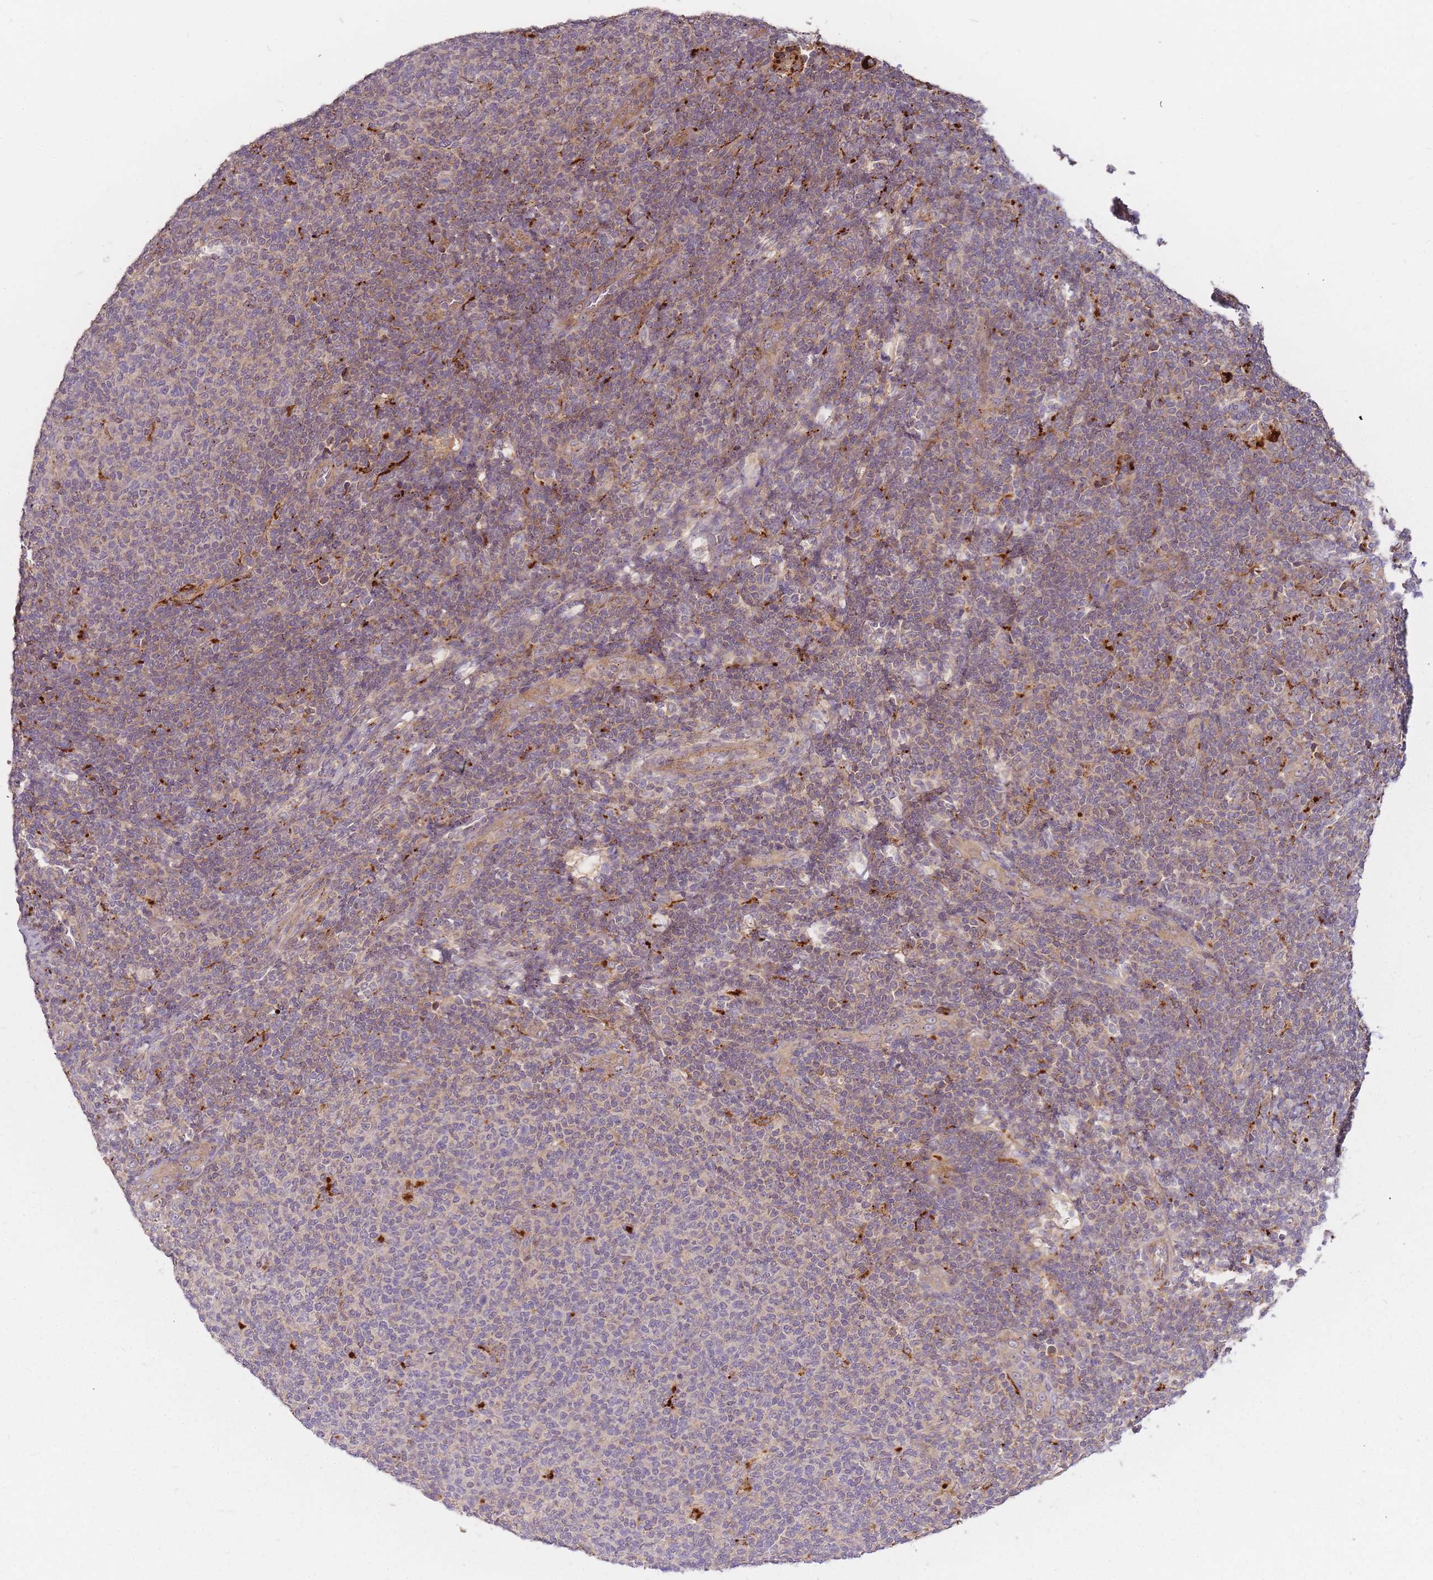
{"staining": {"intensity": "weak", "quantity": ">75%", "location": "cytoplasmic/membranous"}, "tissue": "lymphoma", "cell_type": "Tumor cells", "image_type": "cancer", "snomed": [{"axis": "morphology", "description": "Malignant lymphoma, non-Hodgkin's type, Low grade"}, {"axis": "topography", "description": "Lymph node"}], "caption": "IHC (DAB) staining of lymphoma reveals weak cytoplasmic/membranous protein positivity in about >75% of tumor cells.", "gene": "ATG5", "patient": {"sex": "male", "age": 66}}